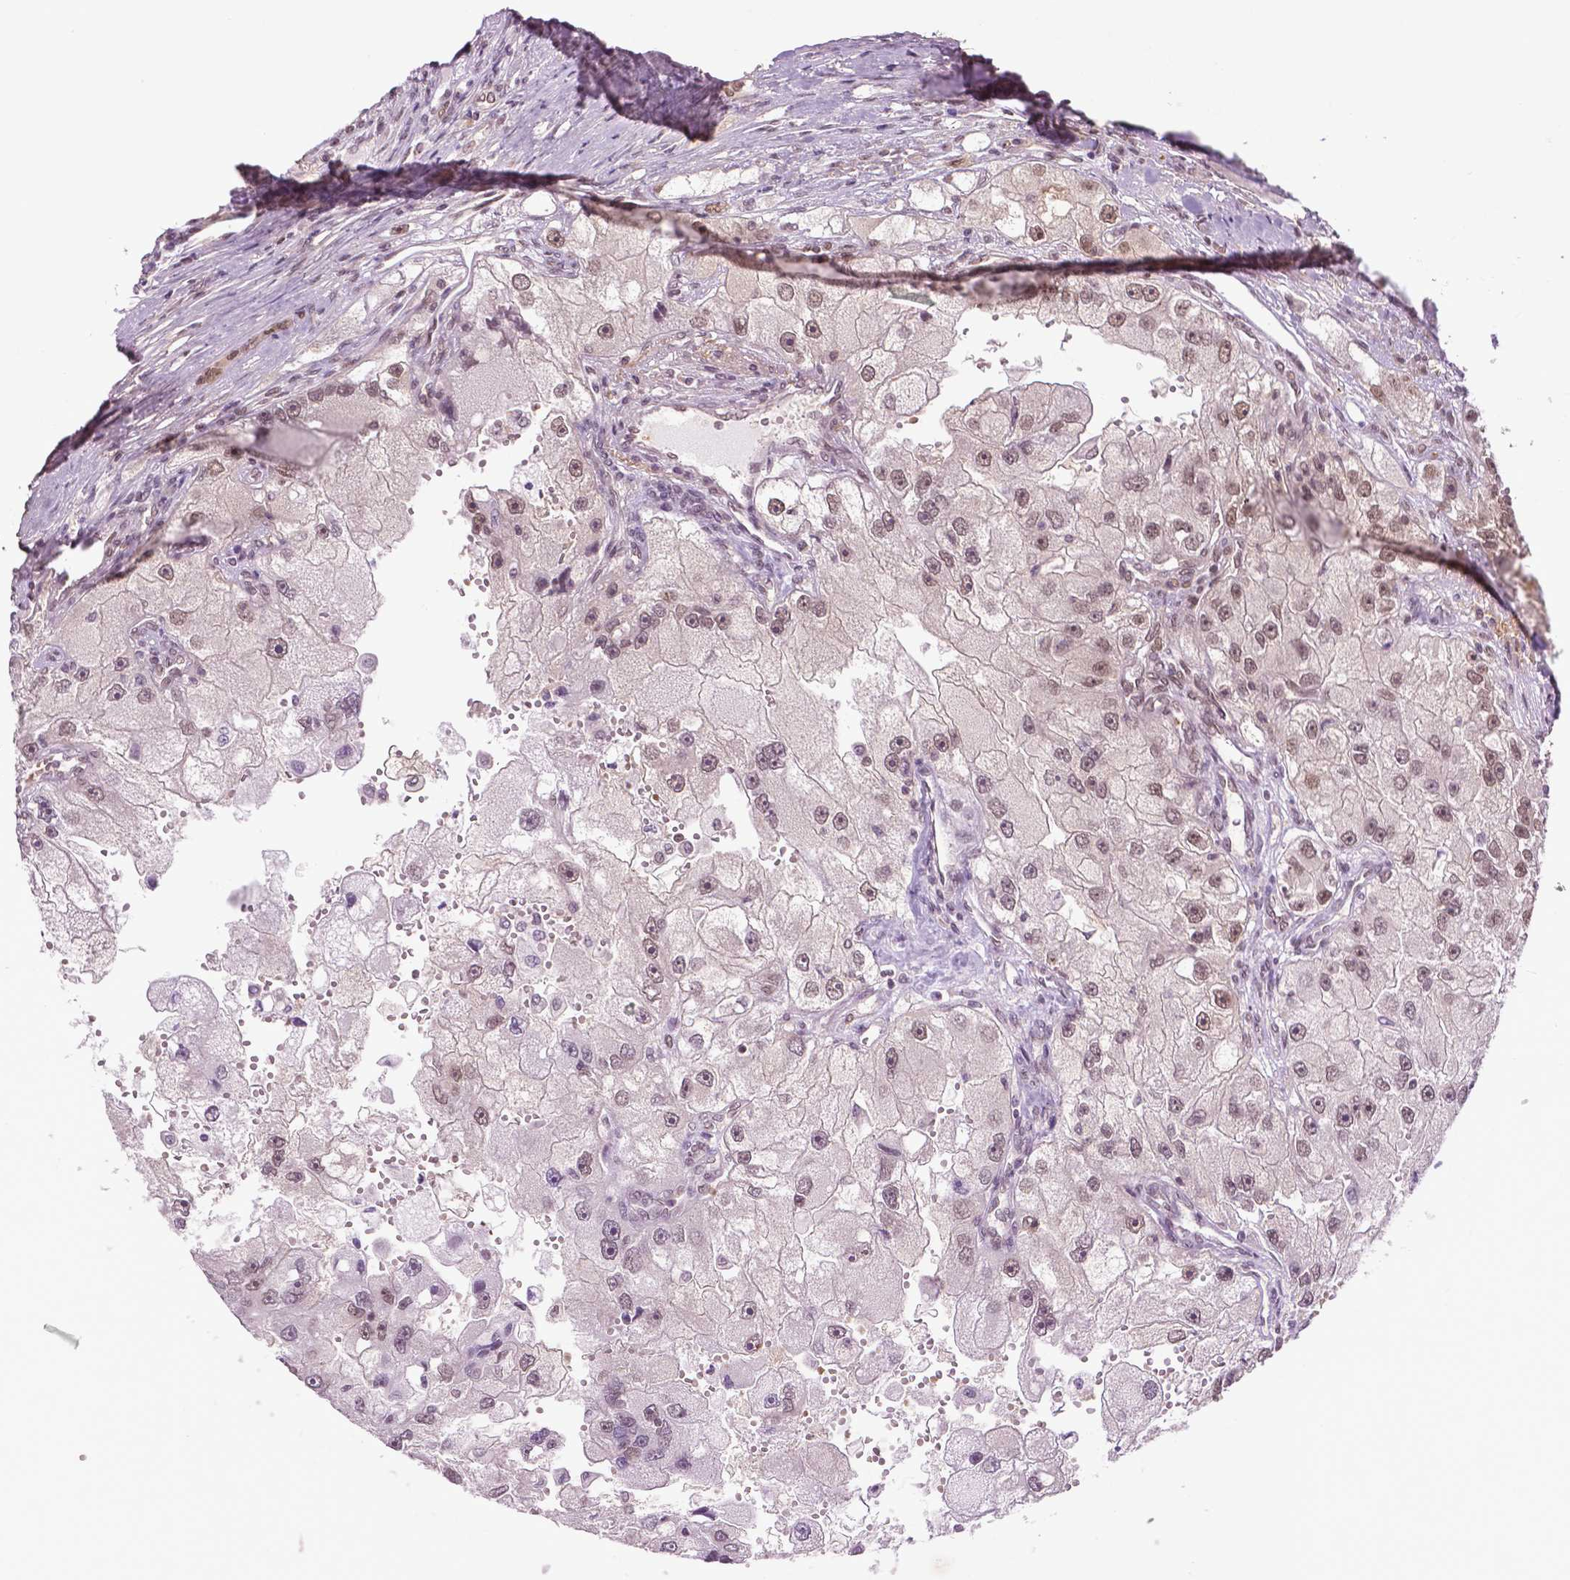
{"staining": {"intensity": "weak", "quantity": "25%-75%", "location": "nuclear"}, "tissue": "renal cancer", "cell_type": "Tumor cells", "image_type": "cancer", "snomed": [{"axis": "morphology", "description": "Adenocarcinoma, NOS"}, {"axis": "topography", "description": "Kidney"}], "caption": "Renal cancer (adenocarcinoma) tissue demonstrates weak nuclear positivity in approximately 25%-75% of tumor cells (IHC, brightfield microscopy, high magnification).", "gene": "UBQLN4", "patient": {"sex": "male", "age": 63}}